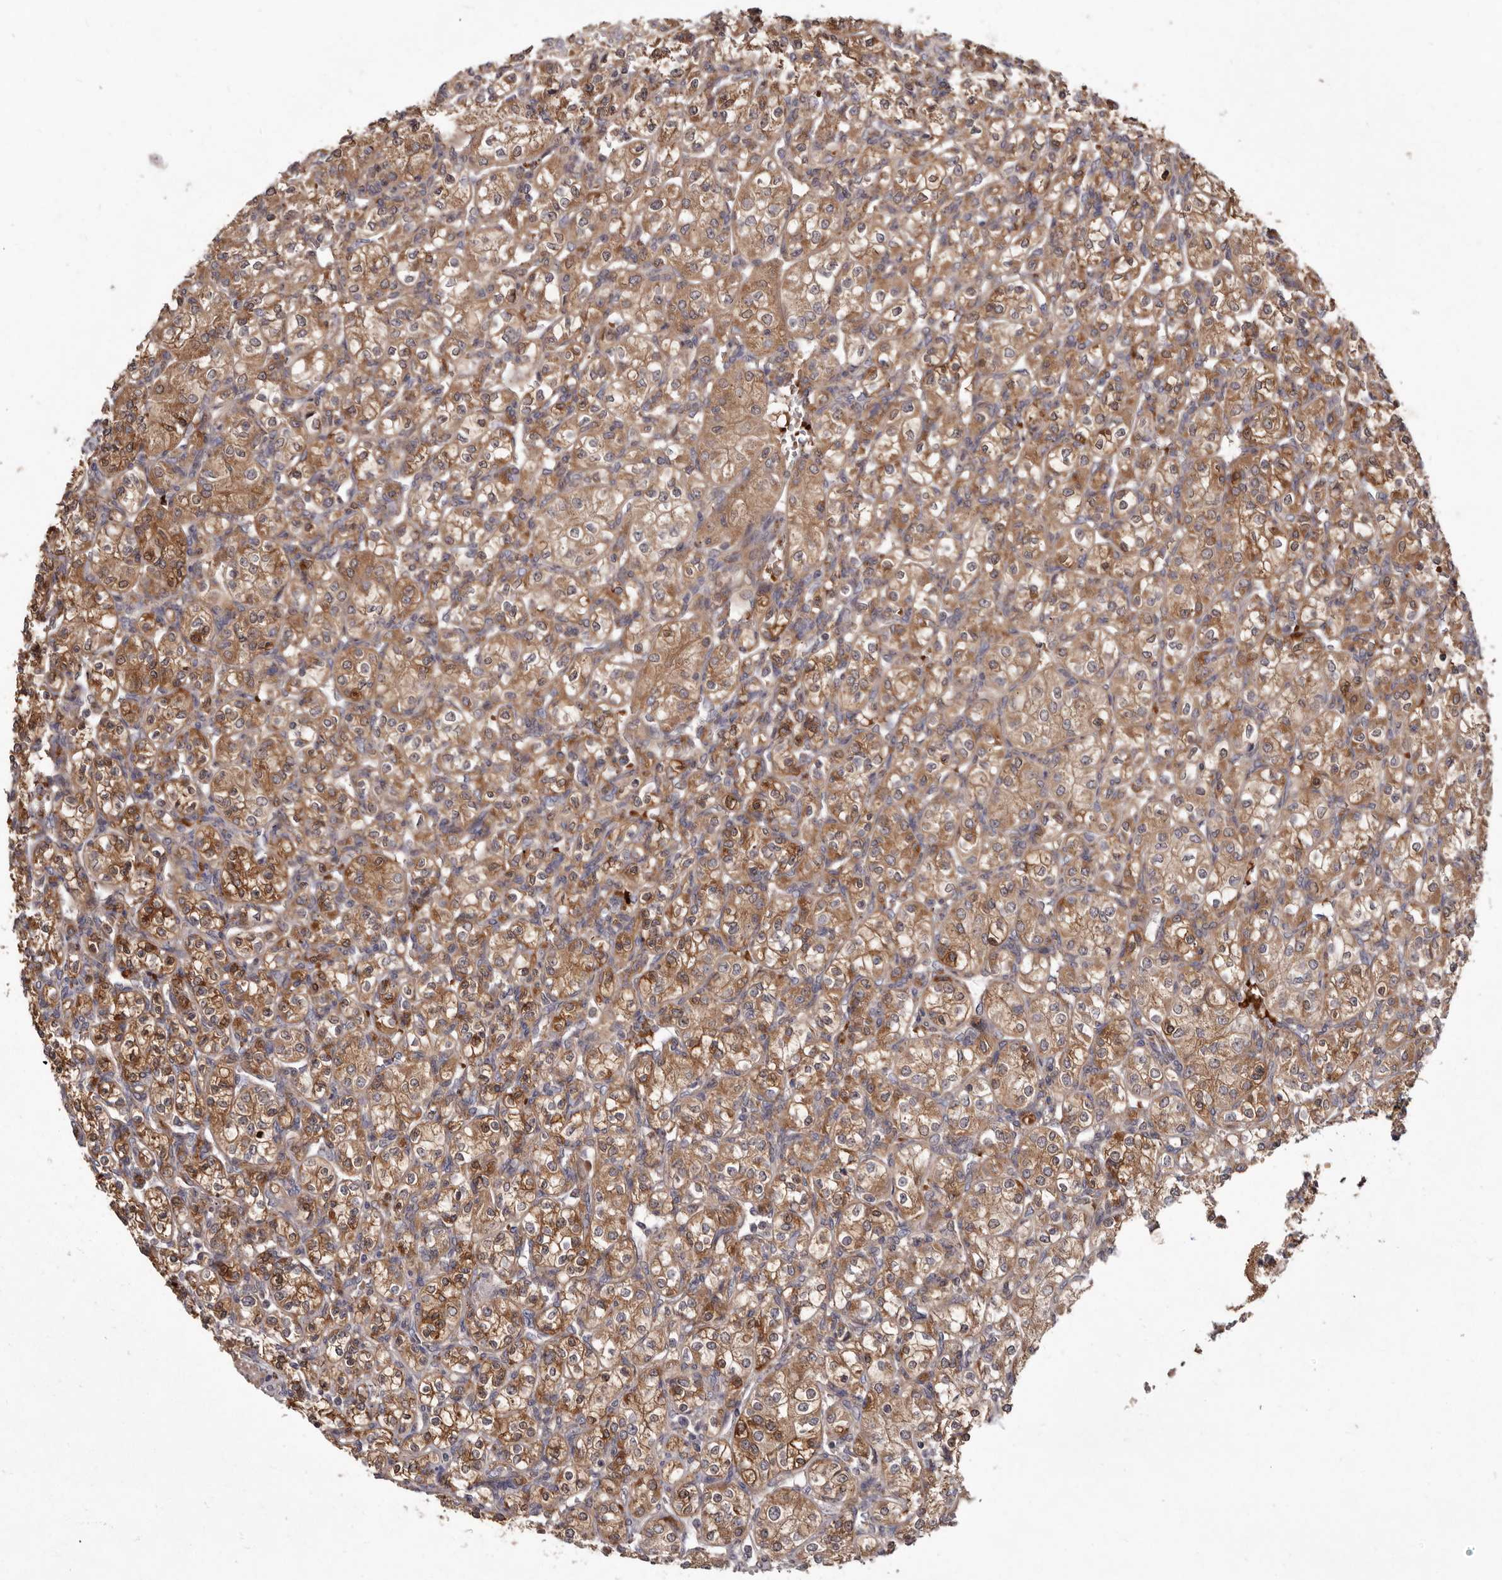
{"staining": {"intensity": "moderate", "quantity": ">75%", "location": "cytoplasmic/membranous"}, "tissue": "renal cancer", "cell_type": "Tumor cells", "image_type": "cancer", "snomed": [{"axis": "morphology", "description": "Adenocarcinoma, NOS"}, {"axis": "topography", "description": "Kidney"}], "caption": "Renal adenocarcinoma tissue exhibits moderate cytoplasmic/membranous positivity in approximately >75% of tumor cells, visualized by immunohistochemistry.", "gene": "GOT1L1", "patient": {"sex": "male", "age": 77}}